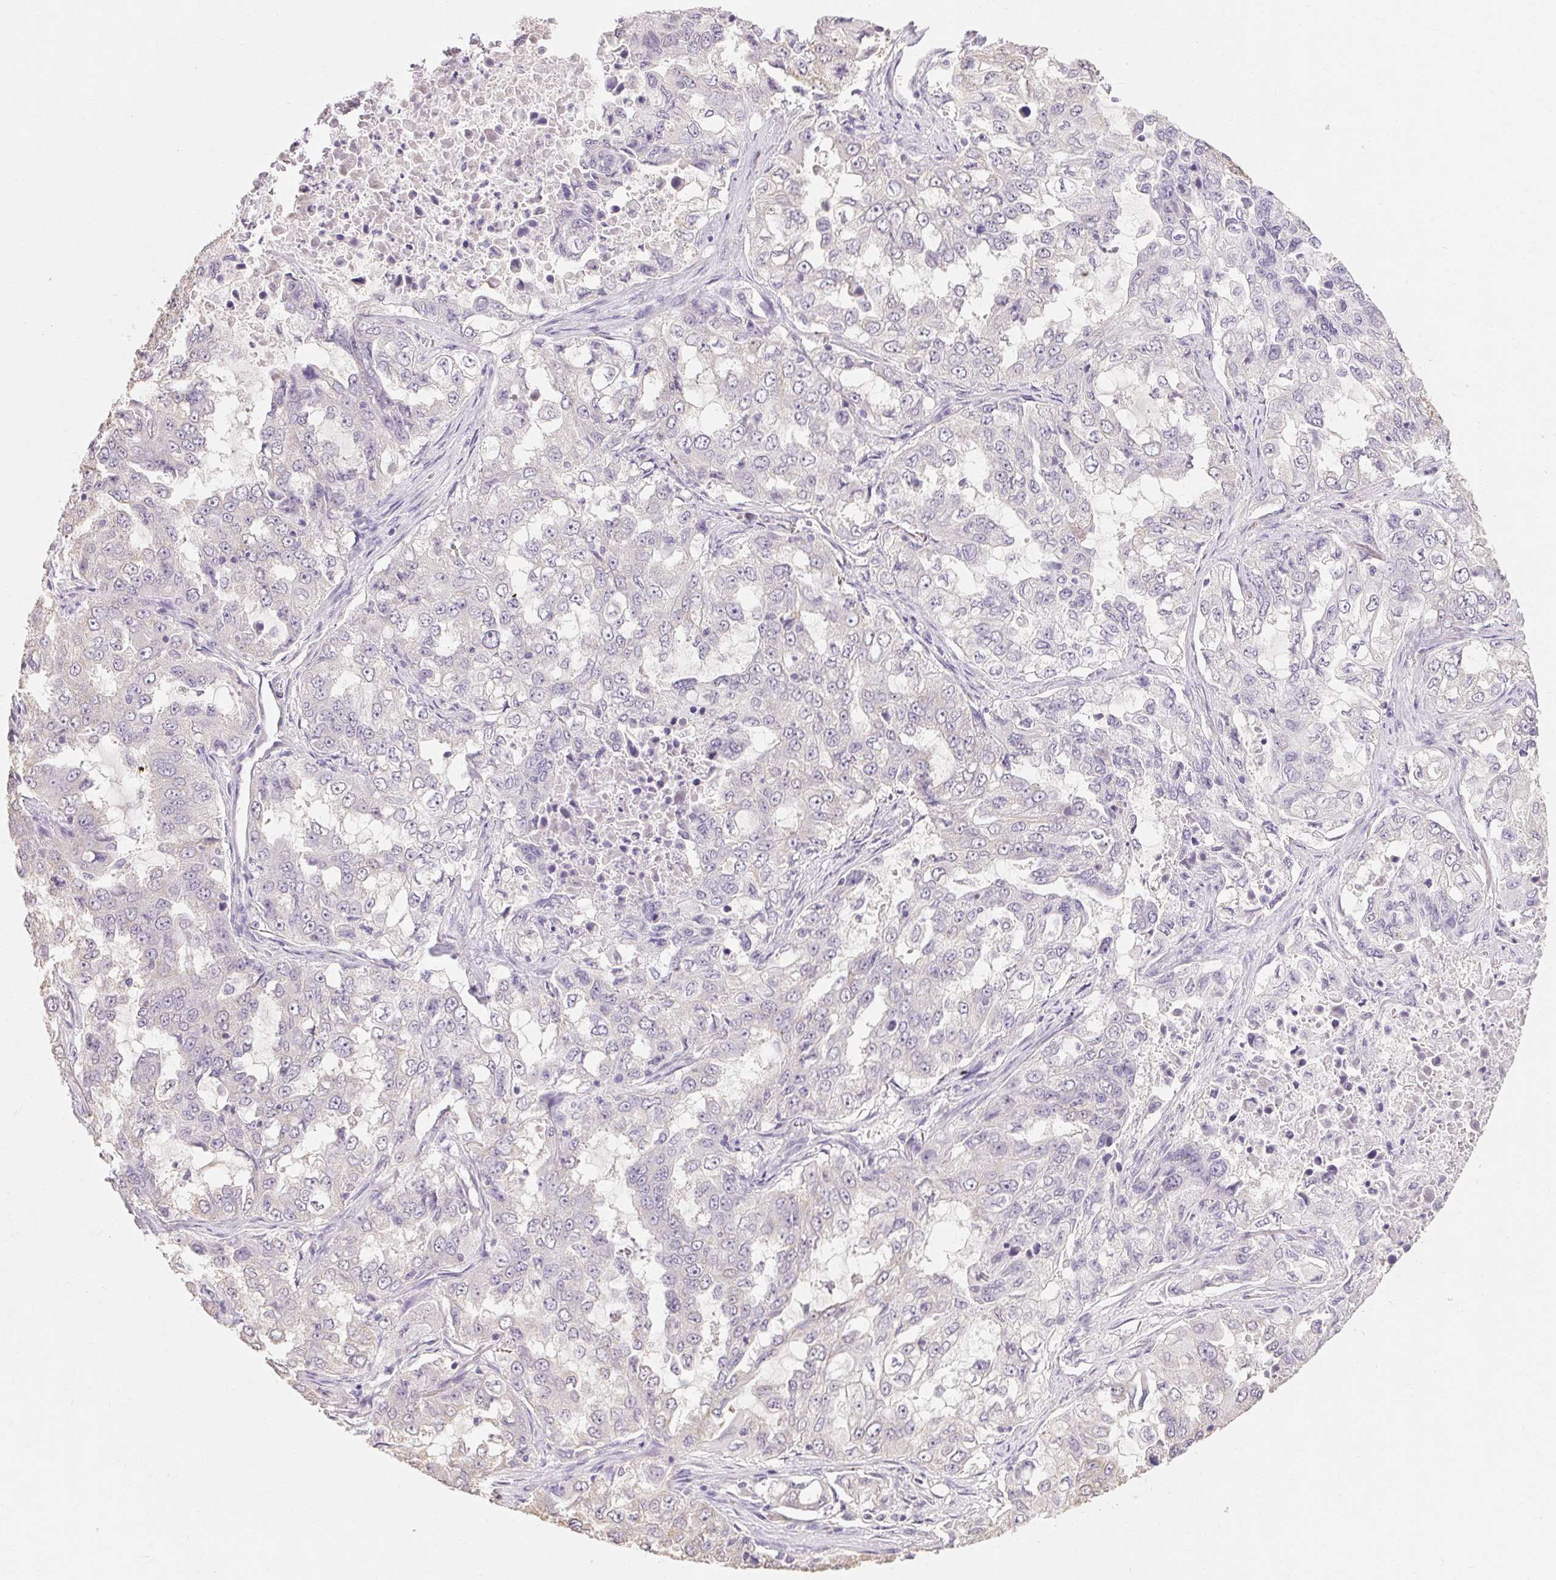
{"staining": {"intensity": "negative", "quantity": "none", "location": "none"}, "tissue": "lung cancer", "cell_type": "Tumor cells", "image_type": "cancer", "snomed": [{"axis": "morphology", "description": "Adenocarcinoma, NOS"}, {"axis": "topography", "description": "Lung"}], "caption": "High power microscopy histopathology image of an immunohistochemistry (IHC) image of adenocarcinoma (lung), revealing no significant staining in tumor cells. (Immunohistochemistry (ihc), brightfield microscopy, high magnification).", "gene": "MAP7D2", "patient": {"sex": "female", "age": 61}}